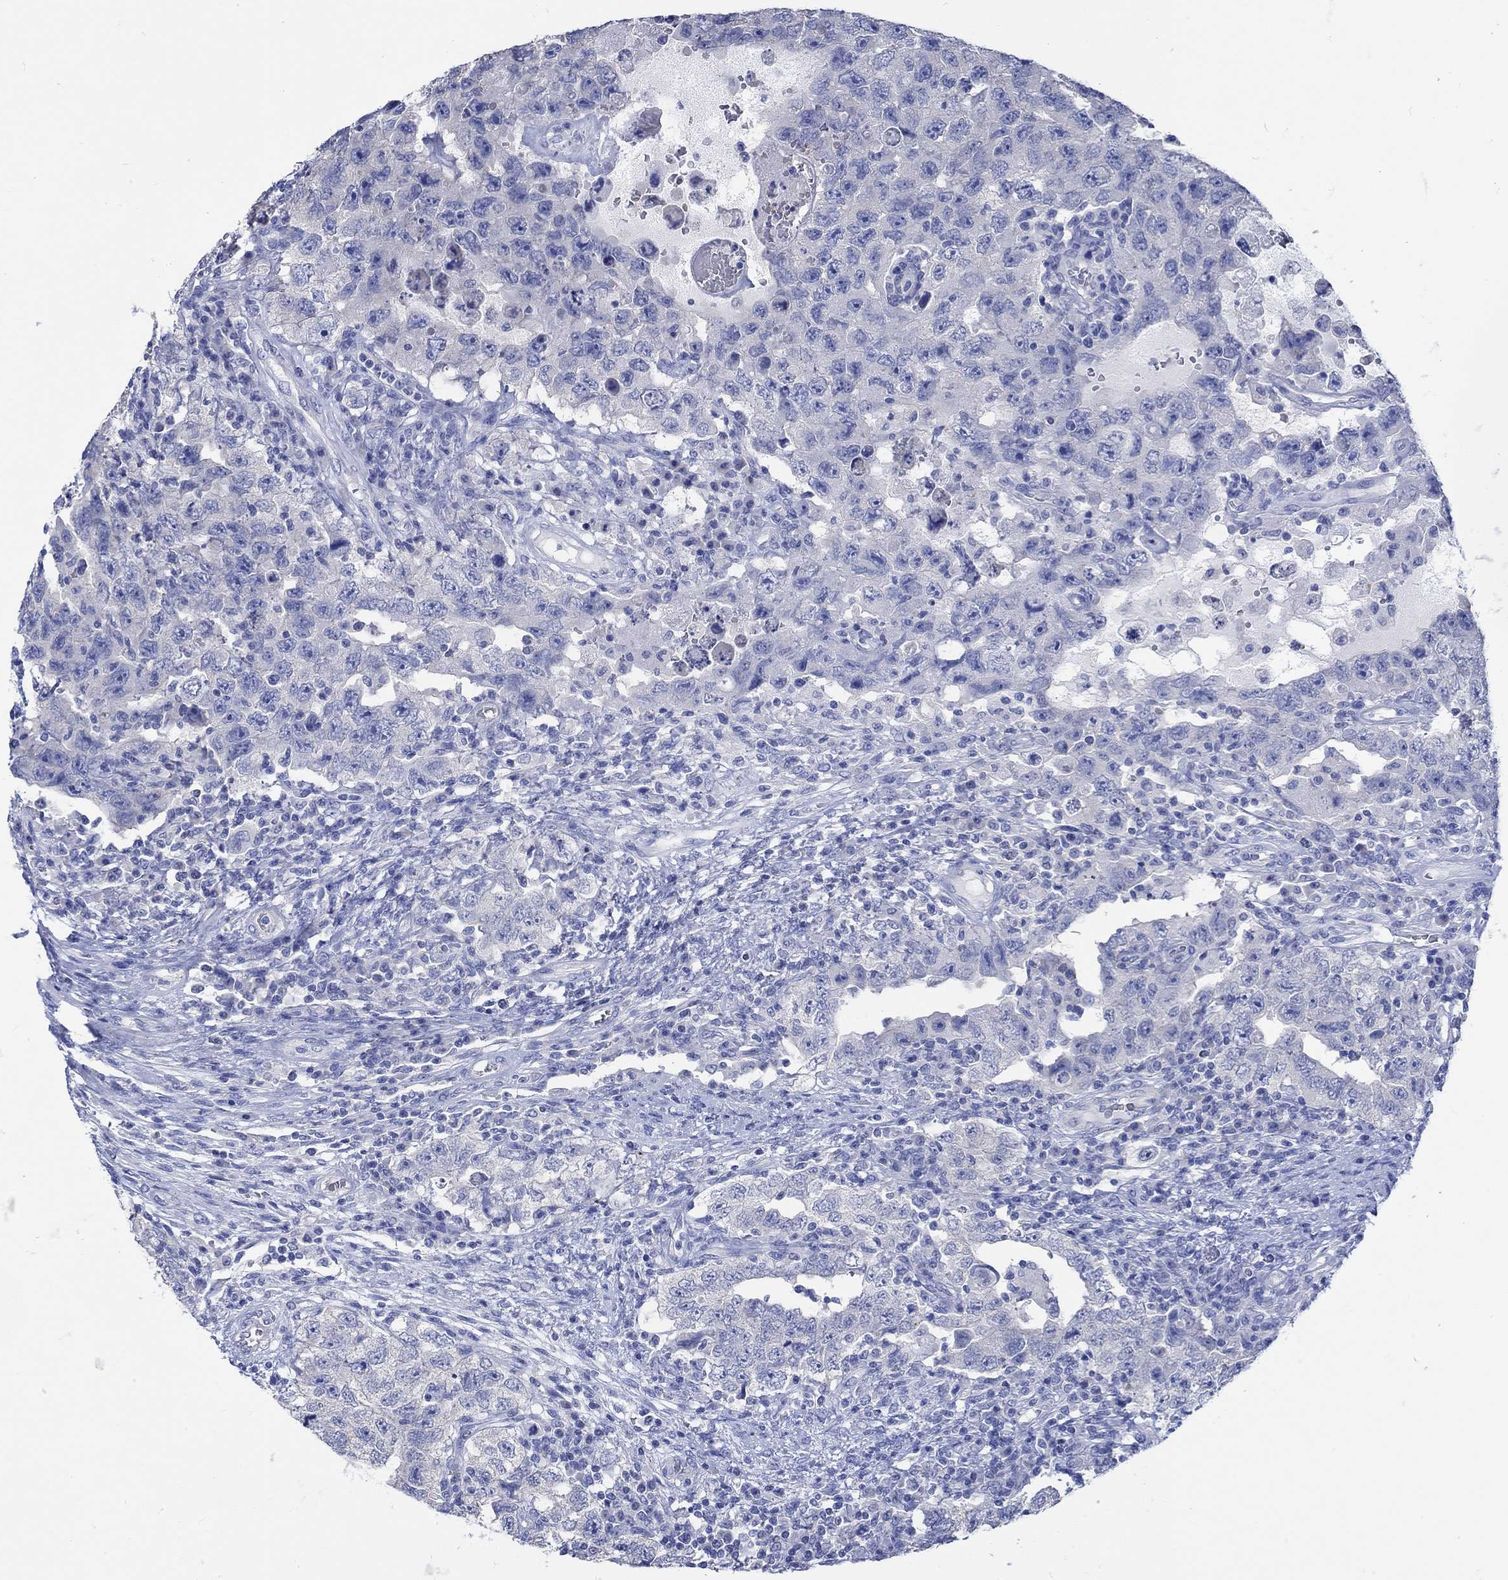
{"staining": {"intensity": "negative", "quantity": "none", "location": "none"}, "tissue": "testis cancer", "cell_type": "Tumor cells", "image_type": "cancer", "snomed": [{"axis": "morphology", "description": "Carcinoma, Embryonal, NOS"}, {"axis": "topography", "description": "Testis"}], "caption": "An image of human testis embryonal carcinoma is negative for staining in tumor cells.", "gene": "KCNA1", "patient": {"sex": "male", "age": 26}}